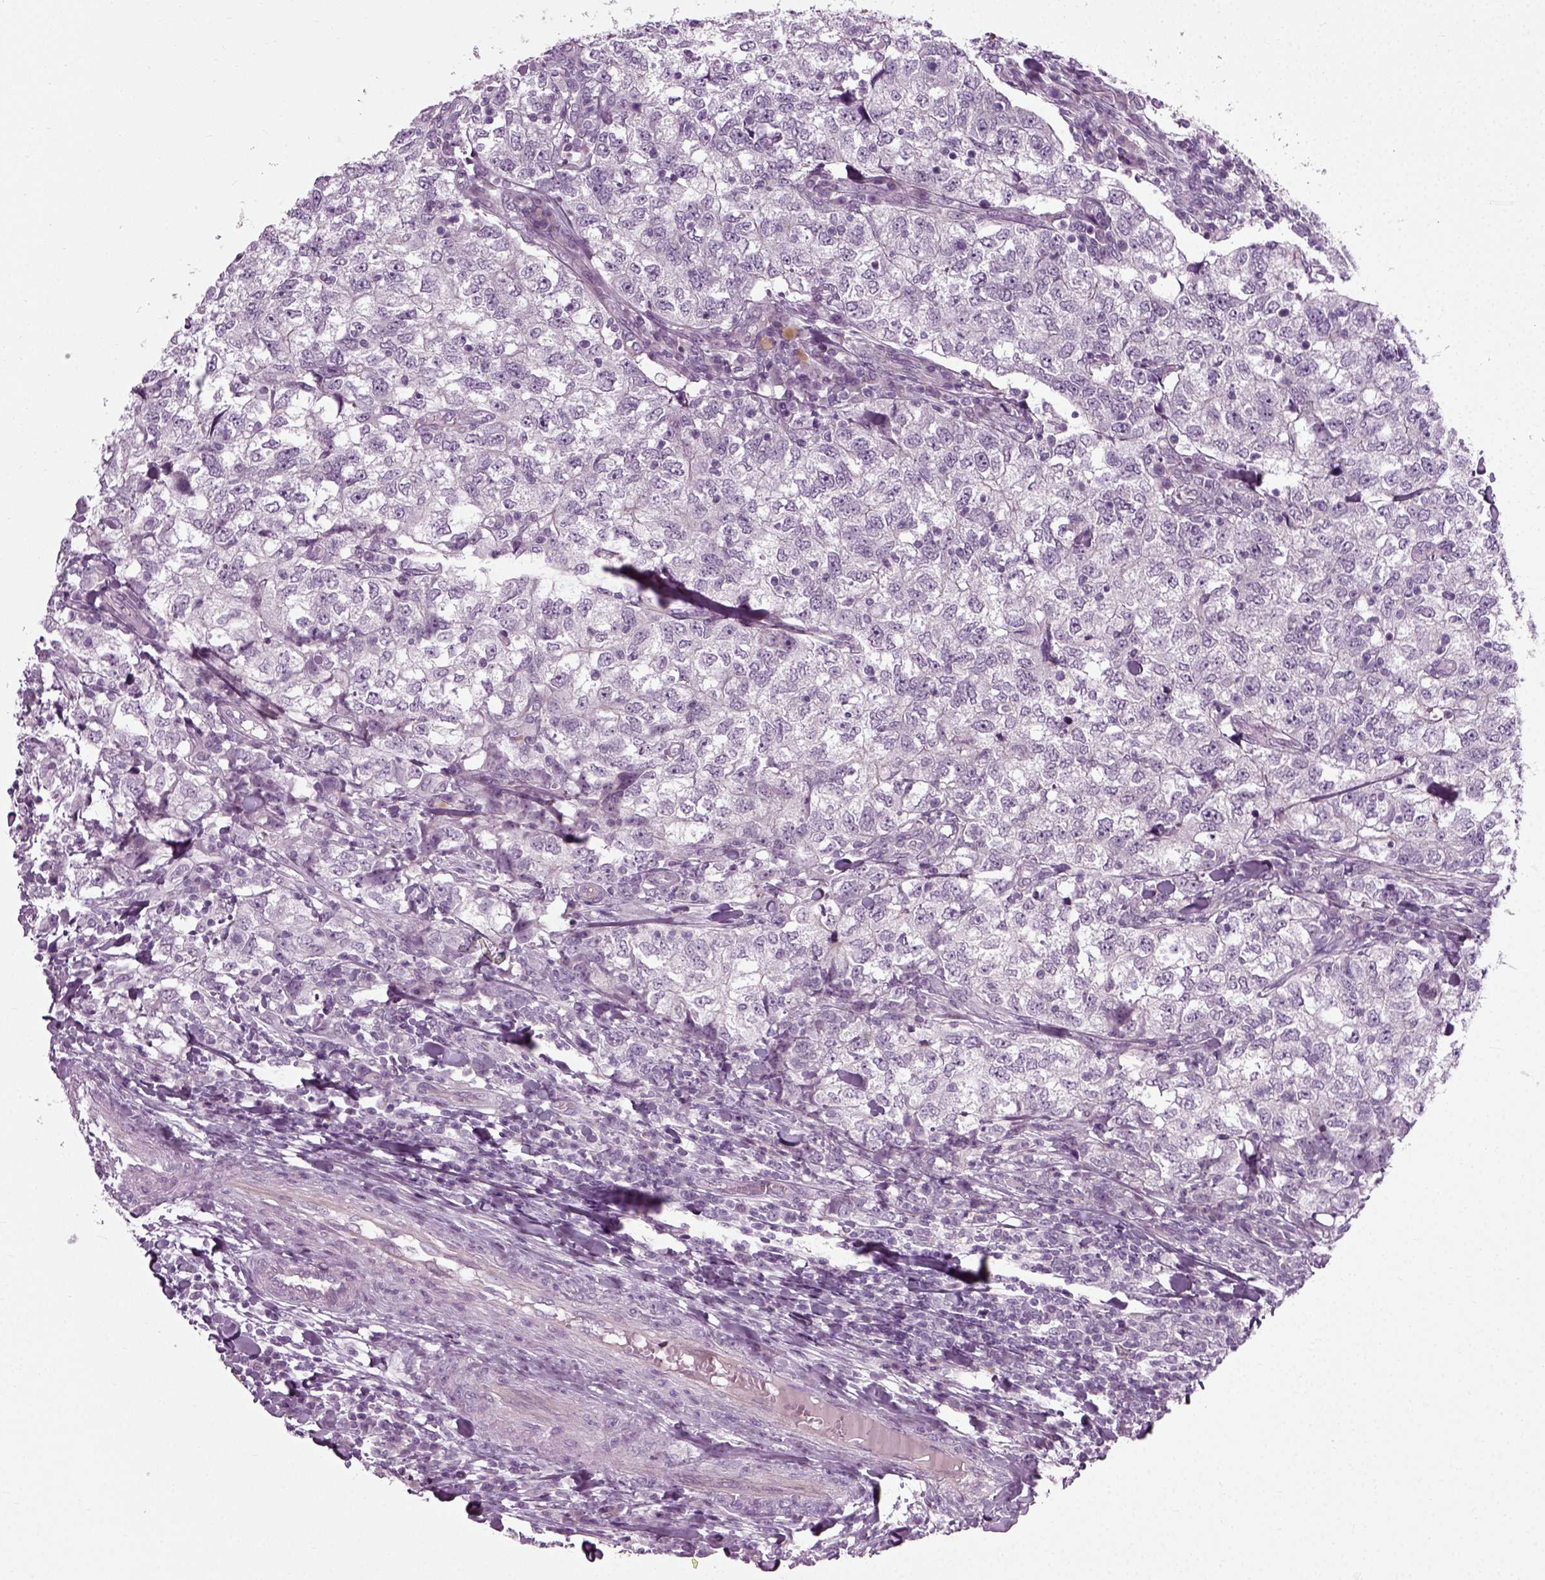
{"staining": {"intensity": "negative", "quantity": "none", "location": "none"}, "tissue": "breast cancer", "cell_type": "Tumor cells", "image_type": "cancer", "snomed": [{"axis": "morphology", "description": "Duct carcinoma"}, {"axis": "topography", "description": "Breast"}], "caption": "IHC histopathology image of neoplastic tissue: breast cancer (infiltrating ductal carcinoma) stained with DAB reveals no significant protein expression in tumor cells.", "gene": "SCG5", "patient": {"sex": "female", "age": 30}}